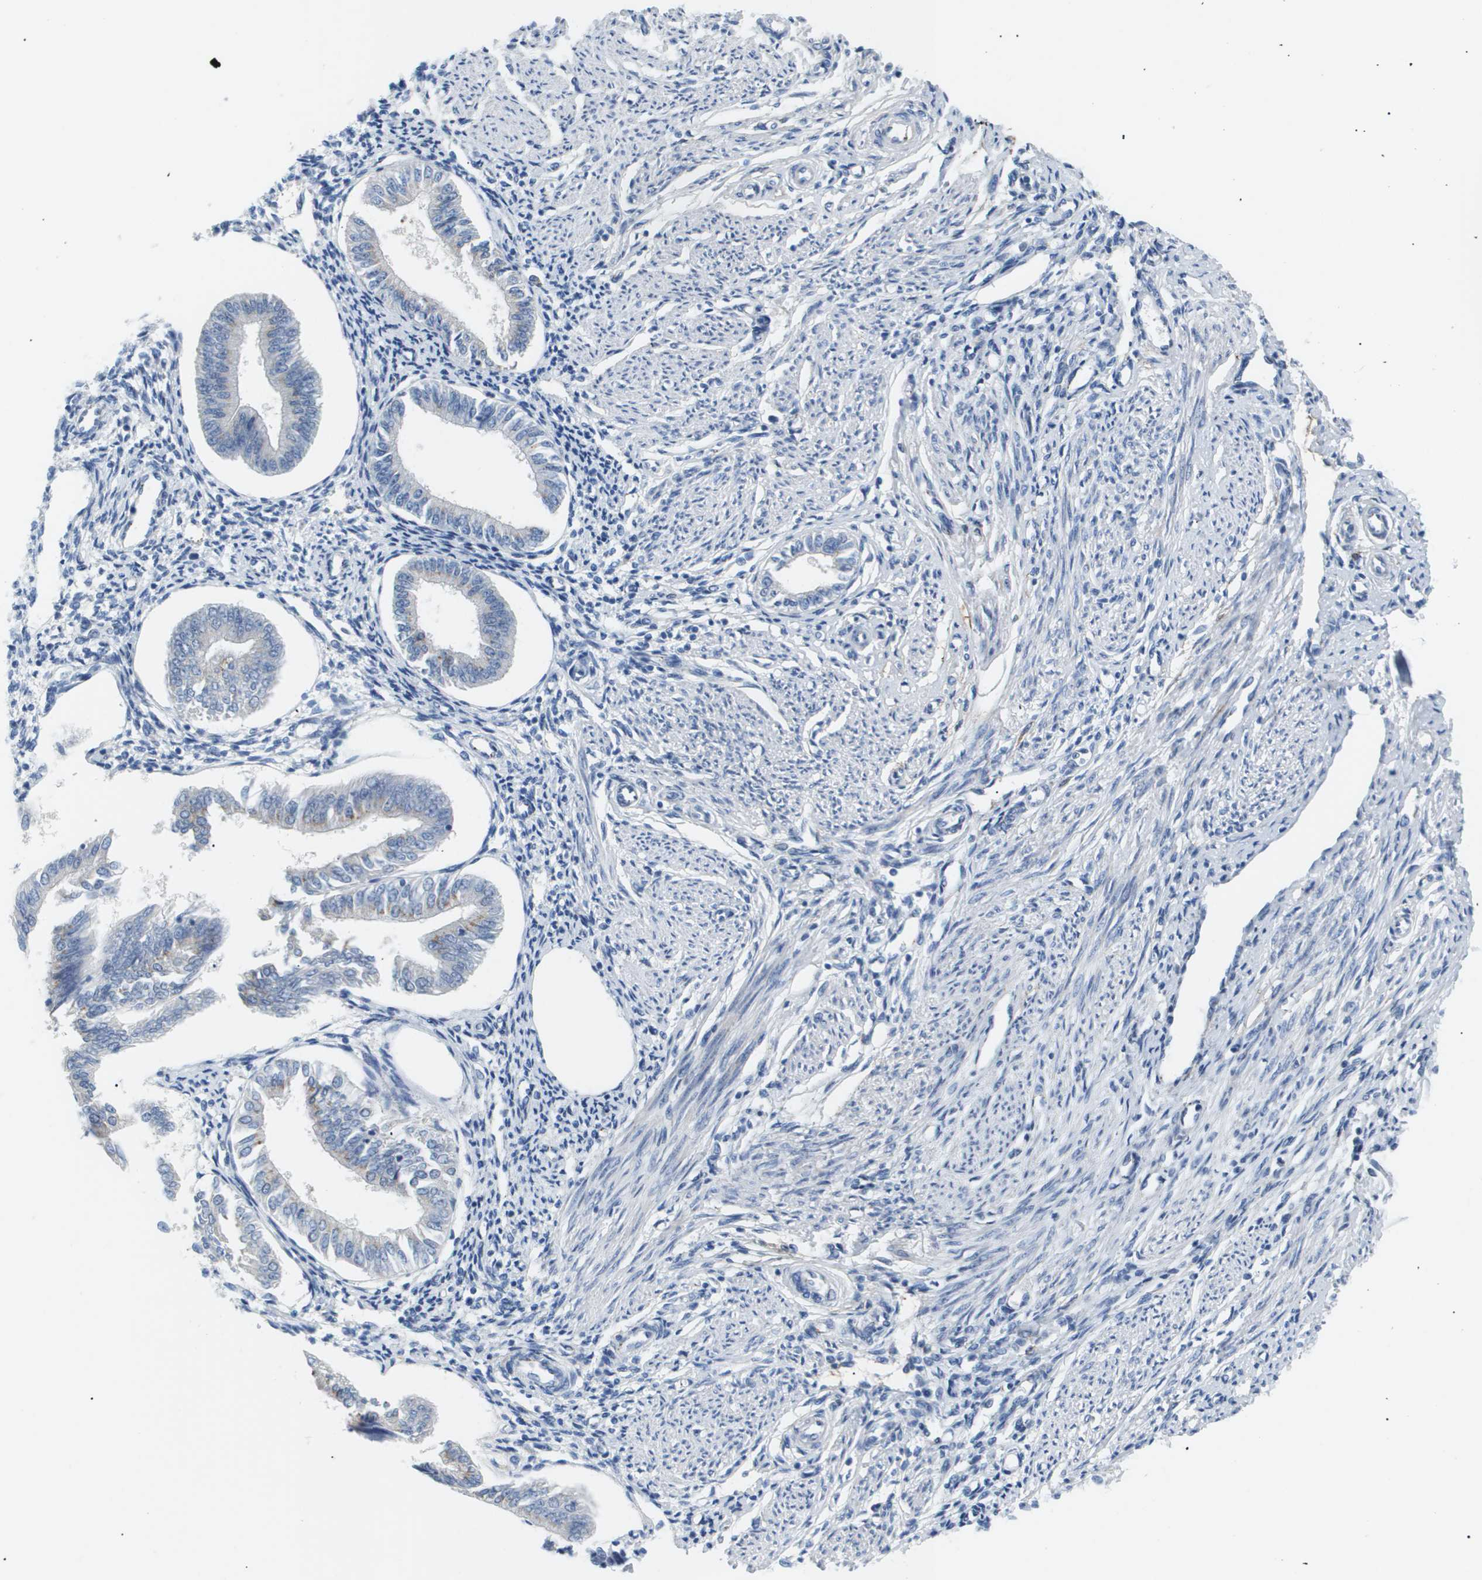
{"staining": {"intensity": "moderate", "quantity": "25%-75%", "location": "cytoplasmic/membranous"}, "tissue": "endometrium", "cell_type": "Cells in endometrial stroma", "image_type": "normal", "snomed": [{"axis": "morphology", "description": "Normal tissue, NOS"}, {"axis": "topography", "description": "Endometrium"}], "caption": "Human endometrium stained for a protein (brown) displays moderate cytoplasmic/membranous positive expression in approximately 25%-75% of cells in endometrial stroma.", "gene": "OTUD5", "patient": {"sex": "female", "age": 50}}